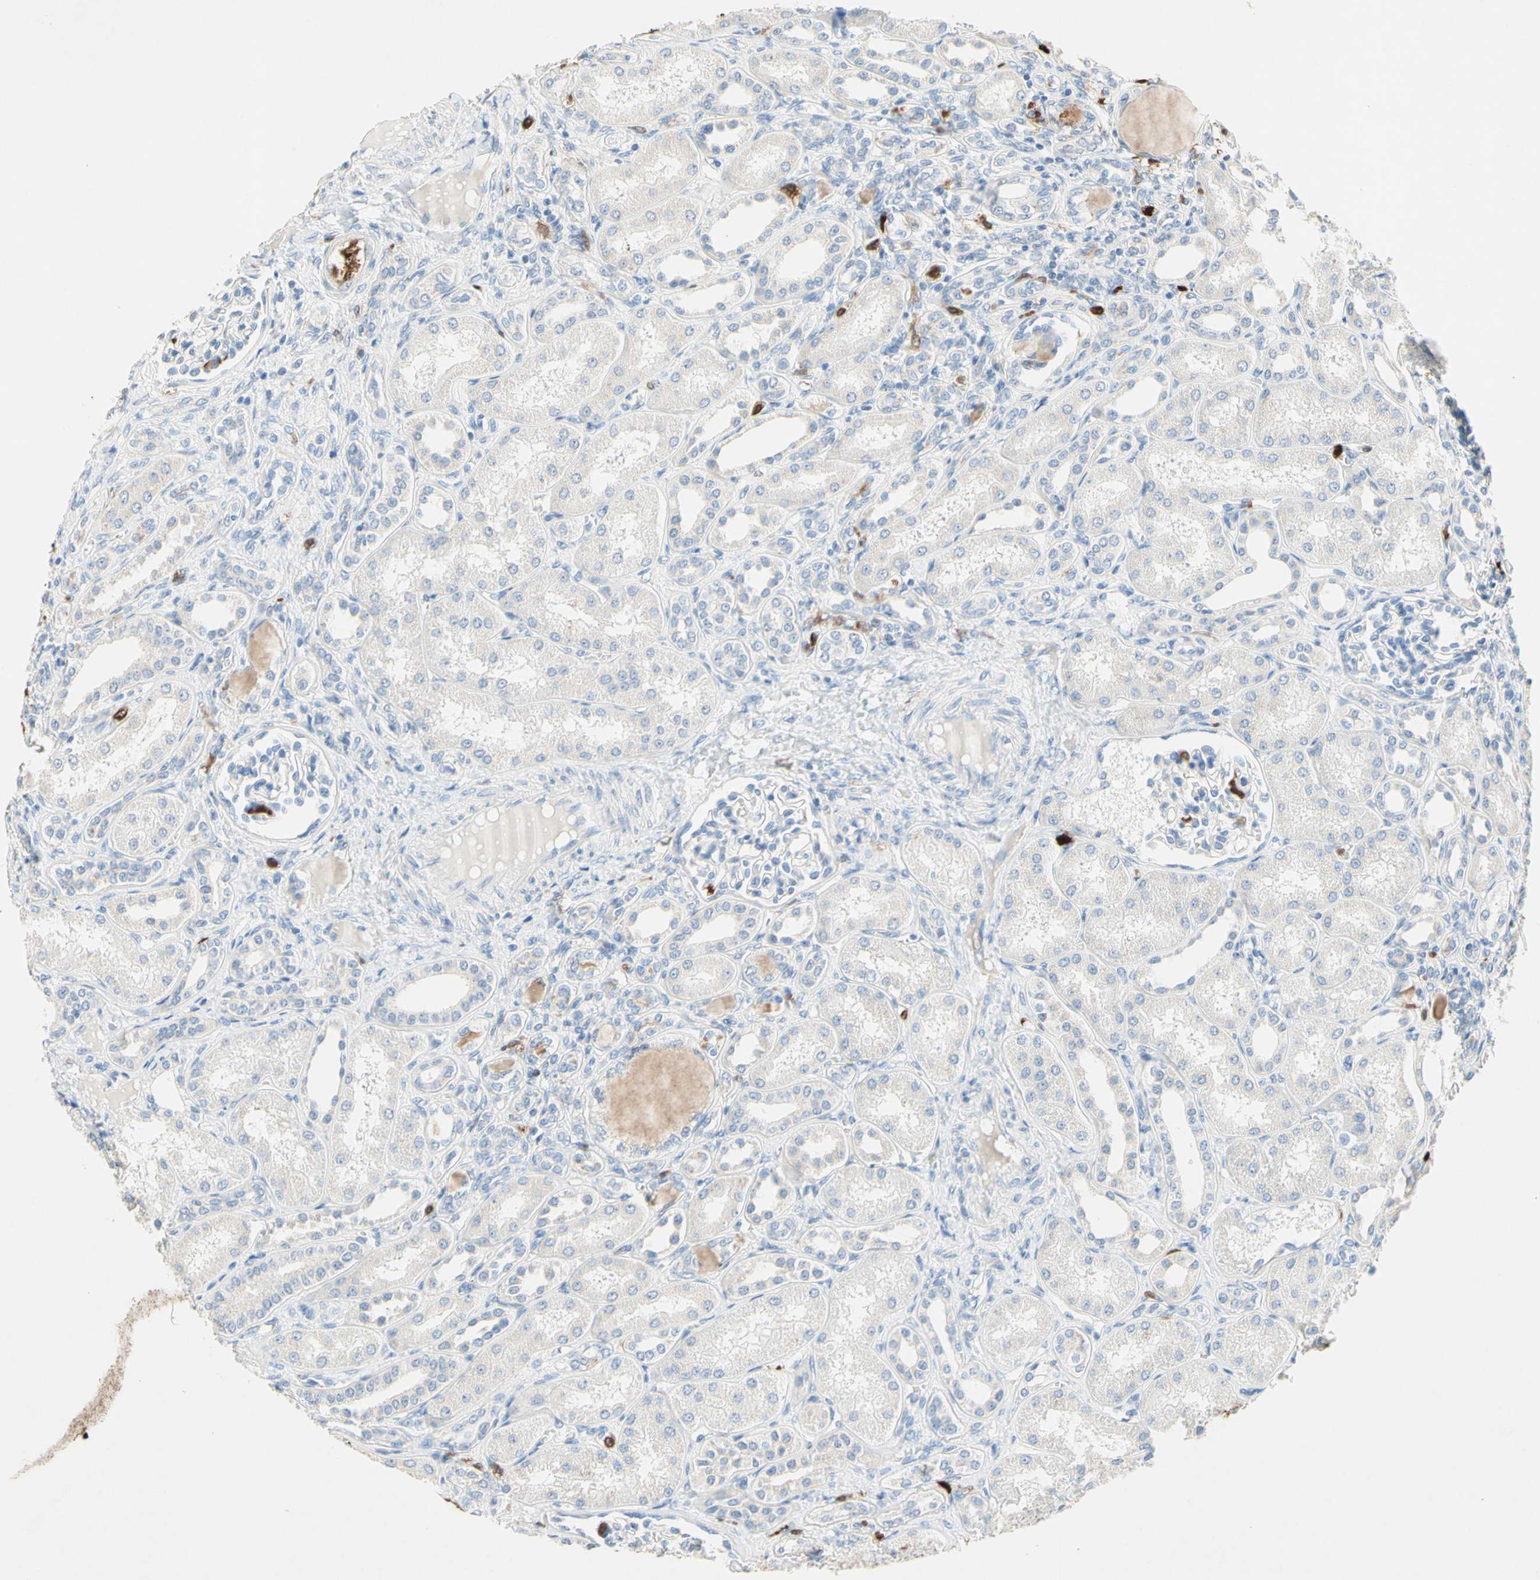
{"staining": {"intensity": "negative", "quantity": "none", "location": "none"}, "tissue": "kidney", "cell_type": "Cells in glomeruli", "image_type": "normal", "snomed": [{"axis": "morphology", "description": "Normal tissue, NOS"}, {"axis": "topography", "description": "Kidney"}], "caption": "The photomicrograph exhibits no staining of cells in glomeruli in unremarkable kidney. (DAB immunohistochemistry visualized using brightfield microscopy, high magnification).", "gene": "NFKBIZ", "patient": {"sex": "male", "age": 7}}